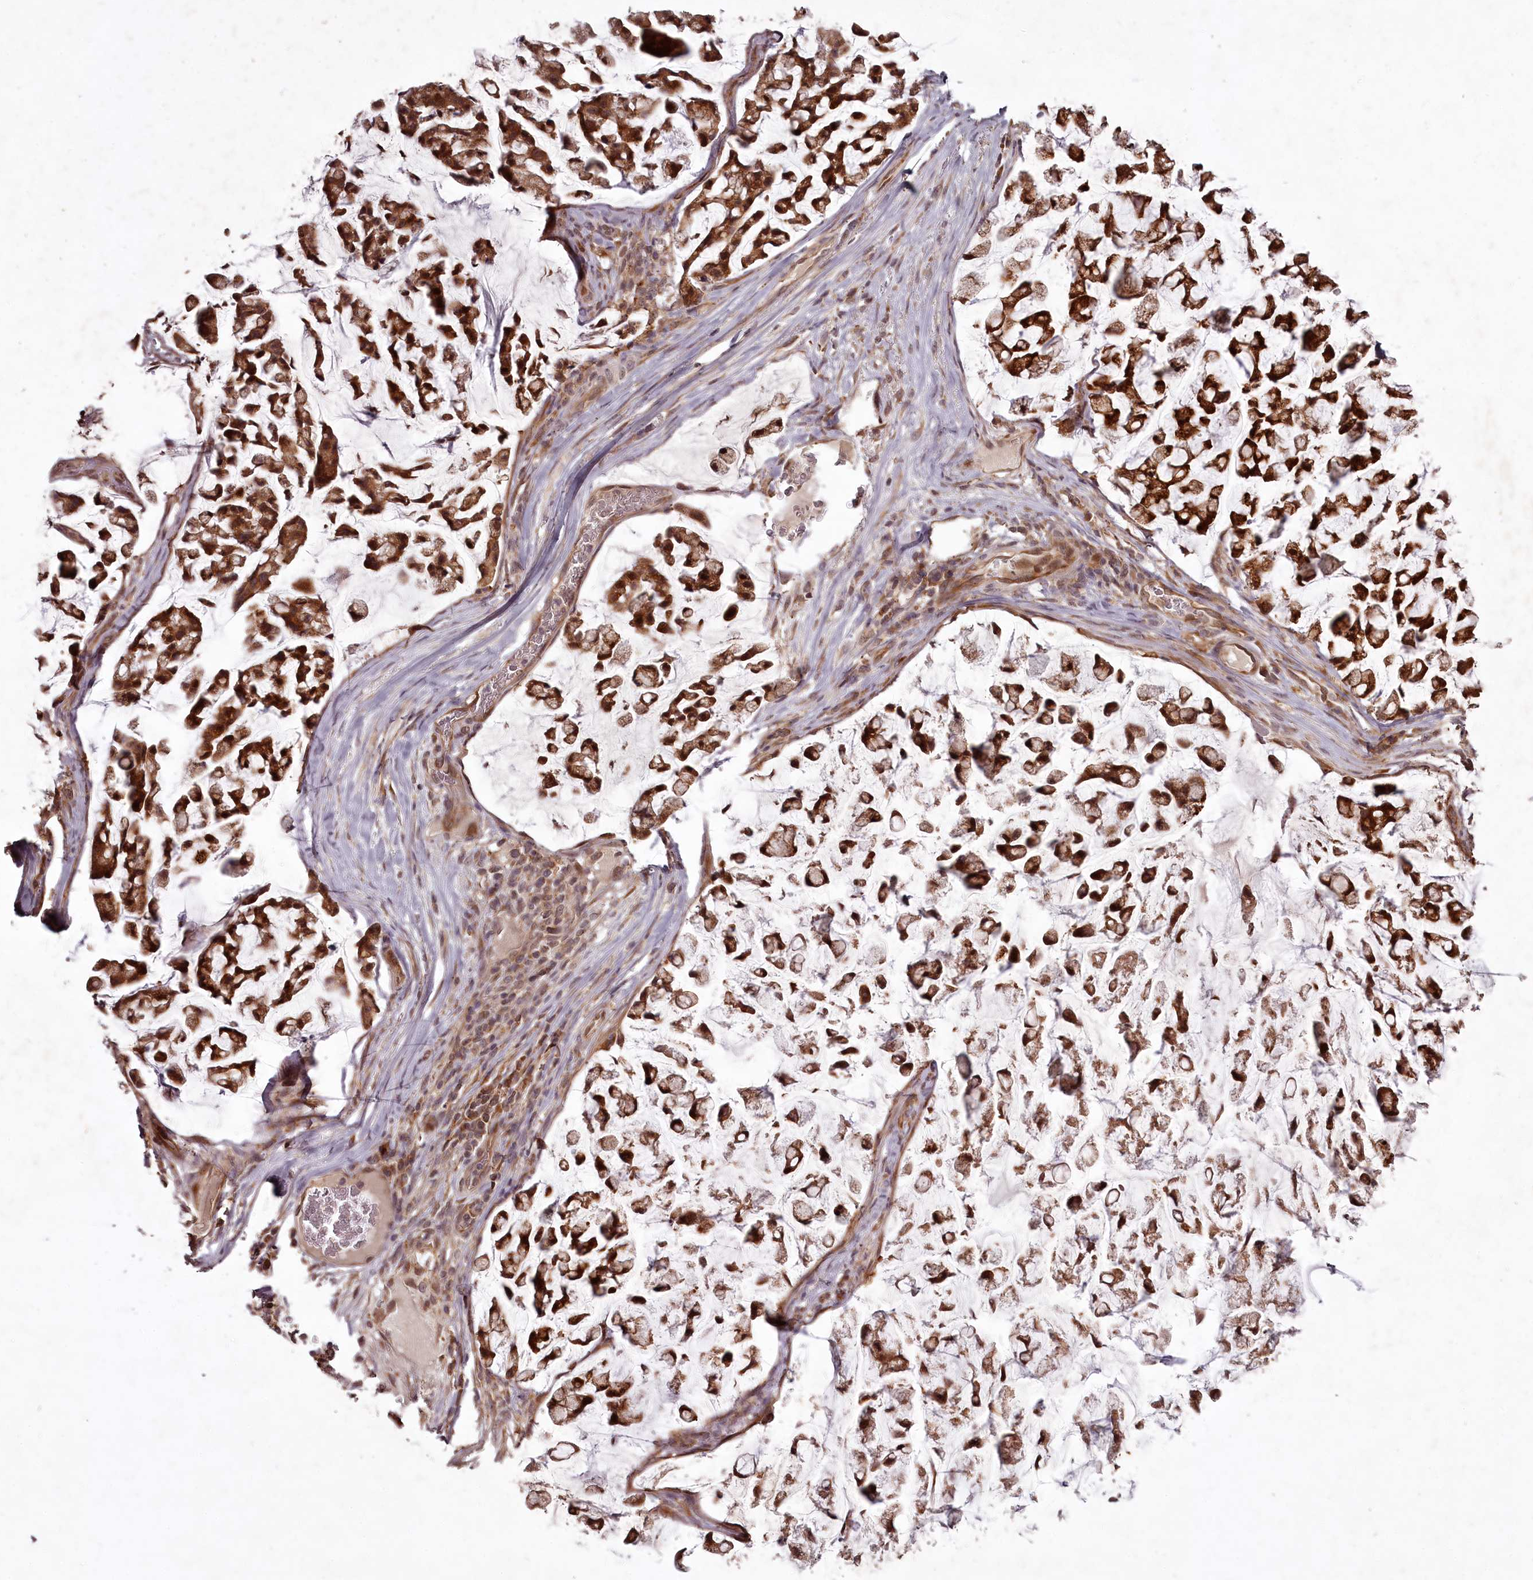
{"staining": {"intensity": "strong", "quantity": ">75%", "location": "cytoplasmic/membranous"}, "tissue": "stomach cancer", "cell_type": "Tumor cells", "image_type": "cancer", "snomed": [{"axis": "morphology", "description": "Adenocarcinoma, NOS"}, {"axis": "topography", "description": "Stomach, lower"}], "caption": "Protein expression analysis of adenocarcinoma (stomach) exhibits strong cytoplasmic/membranous staining in approximately >75% of tumor cells. The protein is stained brown, and the nuclei are stained in blue (DAB (3,3'-diaminobenzidine) IHC with brightfield microscopy, high magnification).", "gene": "PCBP2", "patient": {"sex": "male", "age": 67}}